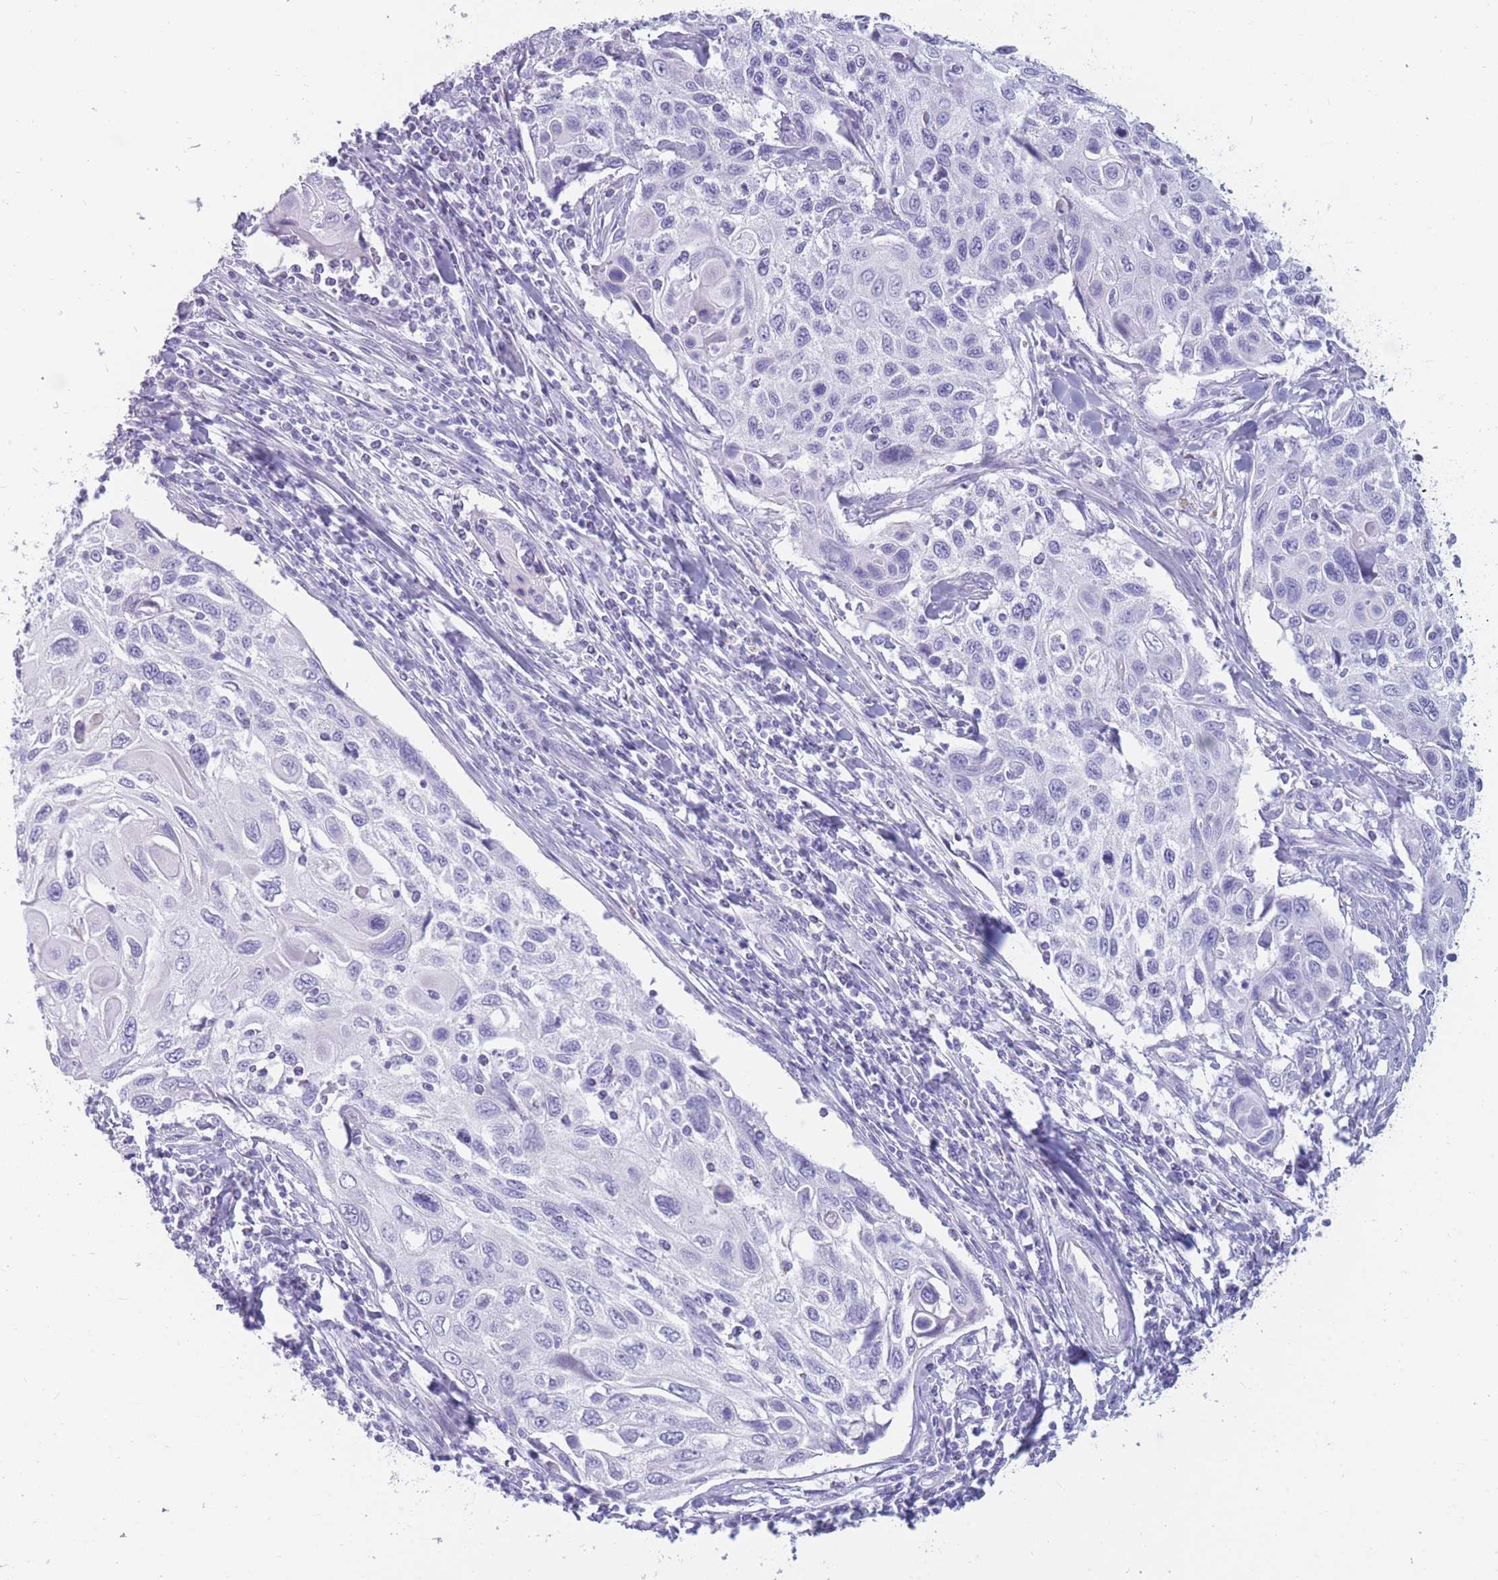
{"staining": {"intensity": "negative", "quantity": "none", "location": "none"}, "tissue": "cervical cancer", "cell_type": "Tumor cells", "image_type": "cancer", "snomed": [{"axis": "morphology", "description": "Squamous cell carcinoma, NOS"}, {"axis": "topography", "description": "Cervix"}], "caption": "A micrograph of cervical cancer stained for a protein reveals no brown staining in tumor cells. The staining was performed using DAB to visualize the protein expression in brown, while the nuclei were stained in blue with hematoxylin (Magnification: 20x).", "gene": "TNFSF11", "patient": {"sex": "female", "age": 70}}